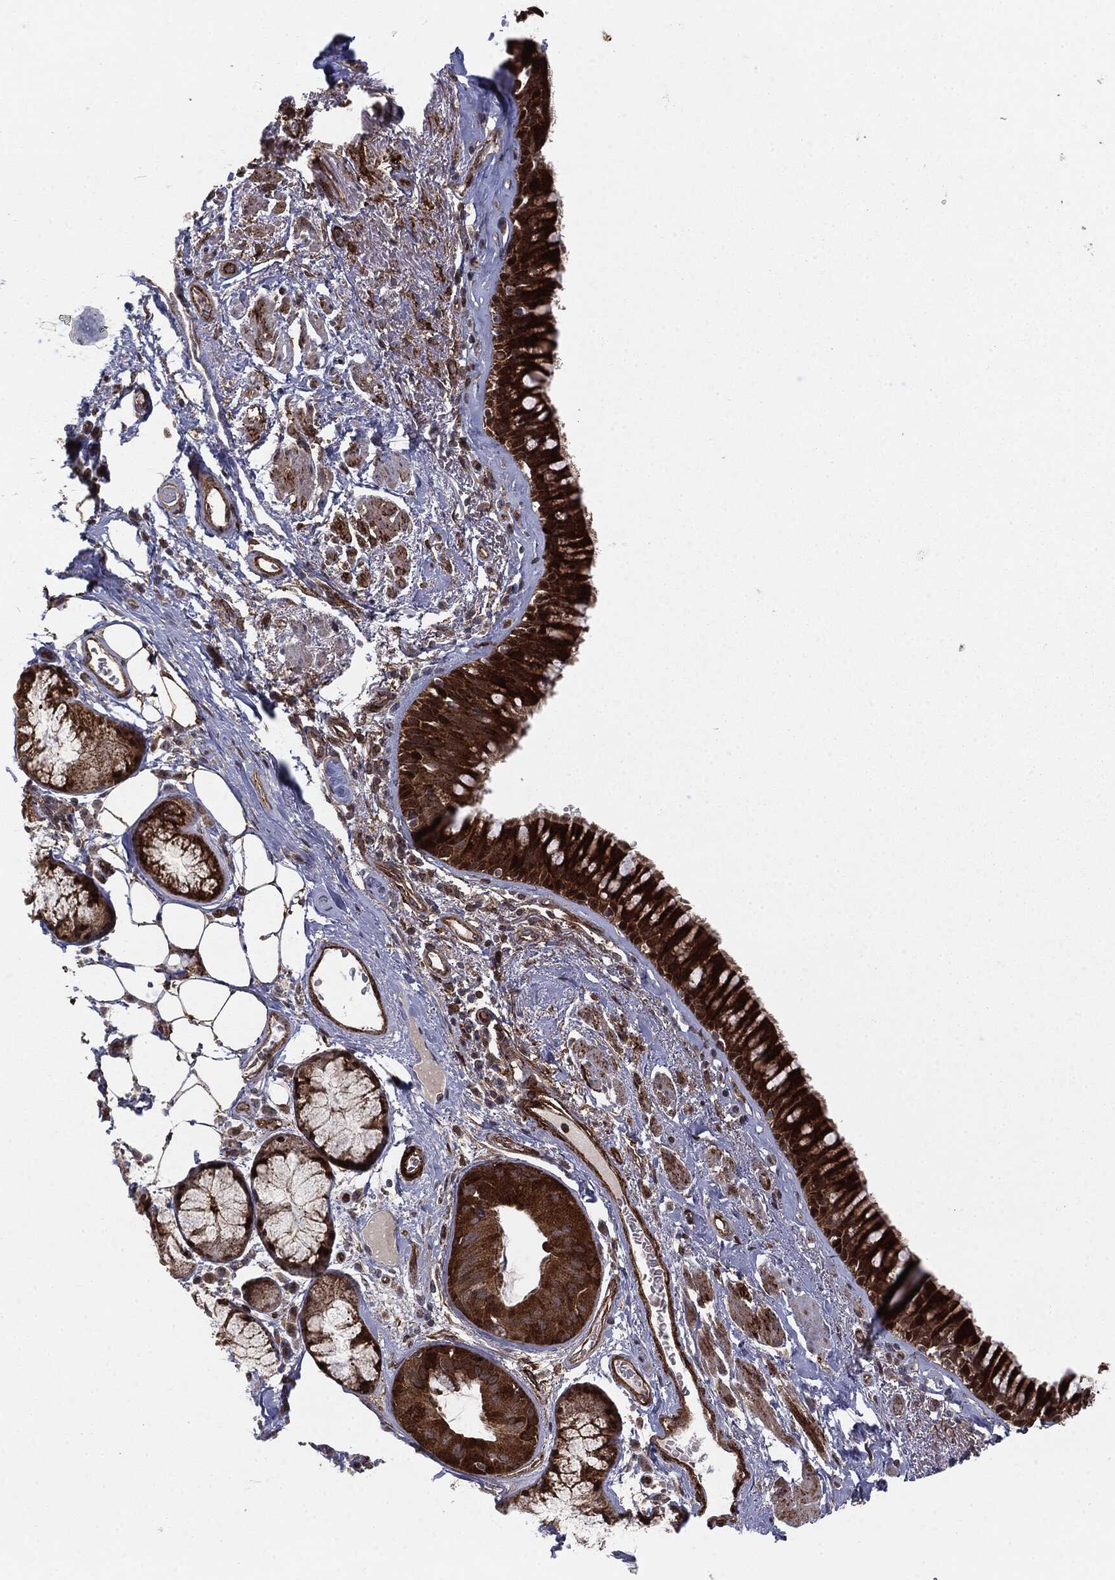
{"staining": {"intensity": "strong", "quantity": ">75%", "location": "cytoplasmic/membranous"}, "tissue": "bronchus", "cell_type": "Respiratory epithelial cells", "image_type": "normal", "snomed": [{"axis": "morphology", "description": "Normal tissue, NOS"}, {"axis": "topography", "description": "Bronchus"}], "caption": "Bronchus stained with a brown dye demonstrates strong cytoplasmic/membranous positive staining in approximately >75% of respiratory epithelial cells.", "gene": "PTEN", "patient": {"sex": "male", "age": 82}}